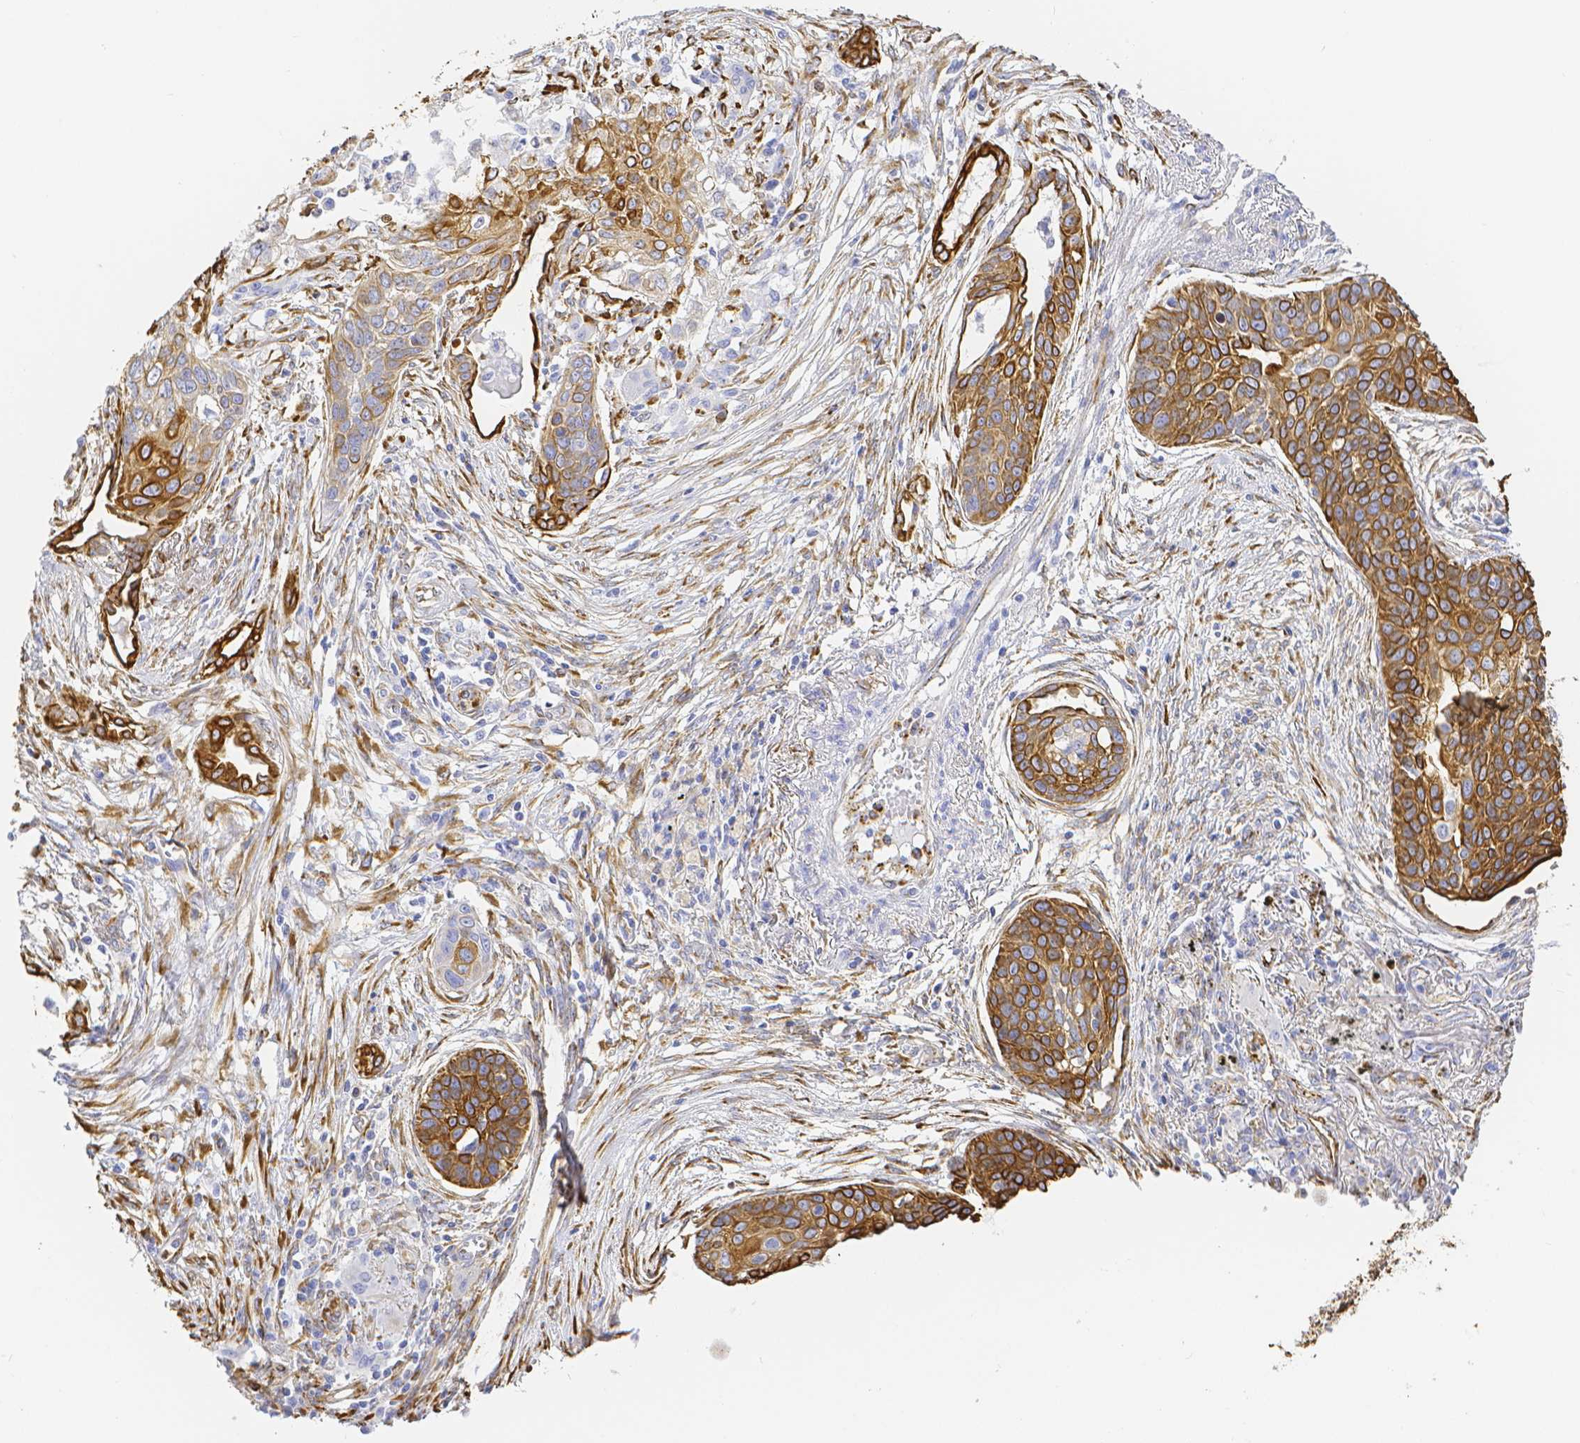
{"staining": {"intensity": "strong", "quantity": ">75%", "location": "cytoplasmic/membranous"}, "tissue": "lung cancer", "cell_type": "Tumor cells", "image_type": "cancer", "snomed": [{"axis": "morphology", "description": "Squamous cell carcinoma, NOS"}, {"axis": "topography", "description": "Lung"}], "caption": "Protein expression analysis of lung cancer (squamous cell carcinoma) reveals strong cytoplasmic/membranous staining in about >75% of tumor cells.", "gene": "SMURF1", "patient": {"sex": "male", "age": 71}}